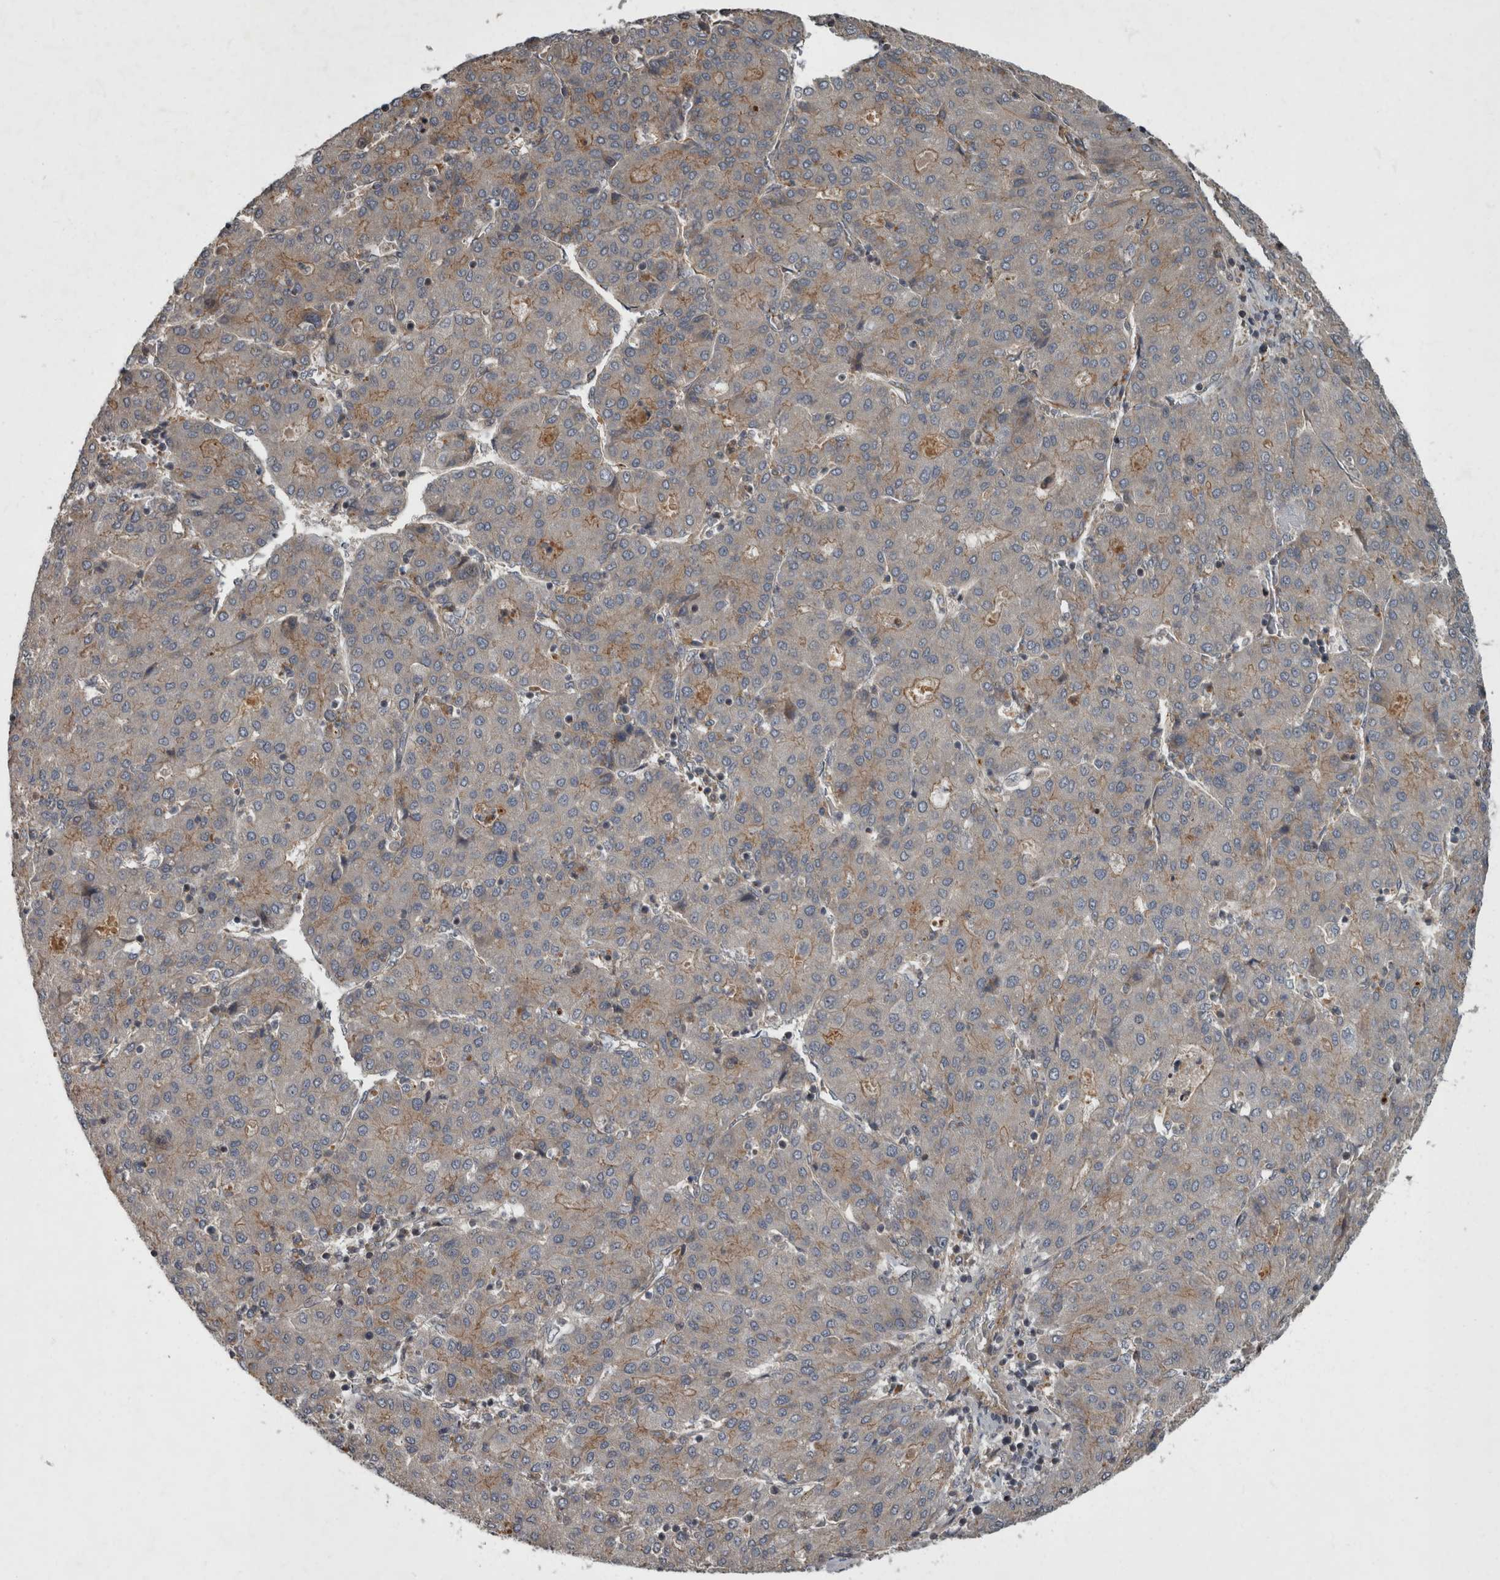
{"staining": {"intensity": "weak", "quantity": "<25%", "location": "cytoplasmic/membranous"}, "tissue": "liver cancer", "cell_type": "Tumor cells", "image_type": "cancer", "snomed": [{"axis": "morphology", "description": "Carcinoma, Hepatocellular, NOS"}, {"axis": "topography", "description": "Liver"}], "caption": "Human liver hepatocellular carcinoma stained for a protein using immunohistochemistry (IHC) demonstrates no staining in tumor cells.", "gene": "VEGFD", "patient": {"sex": "male", "age": 65}}